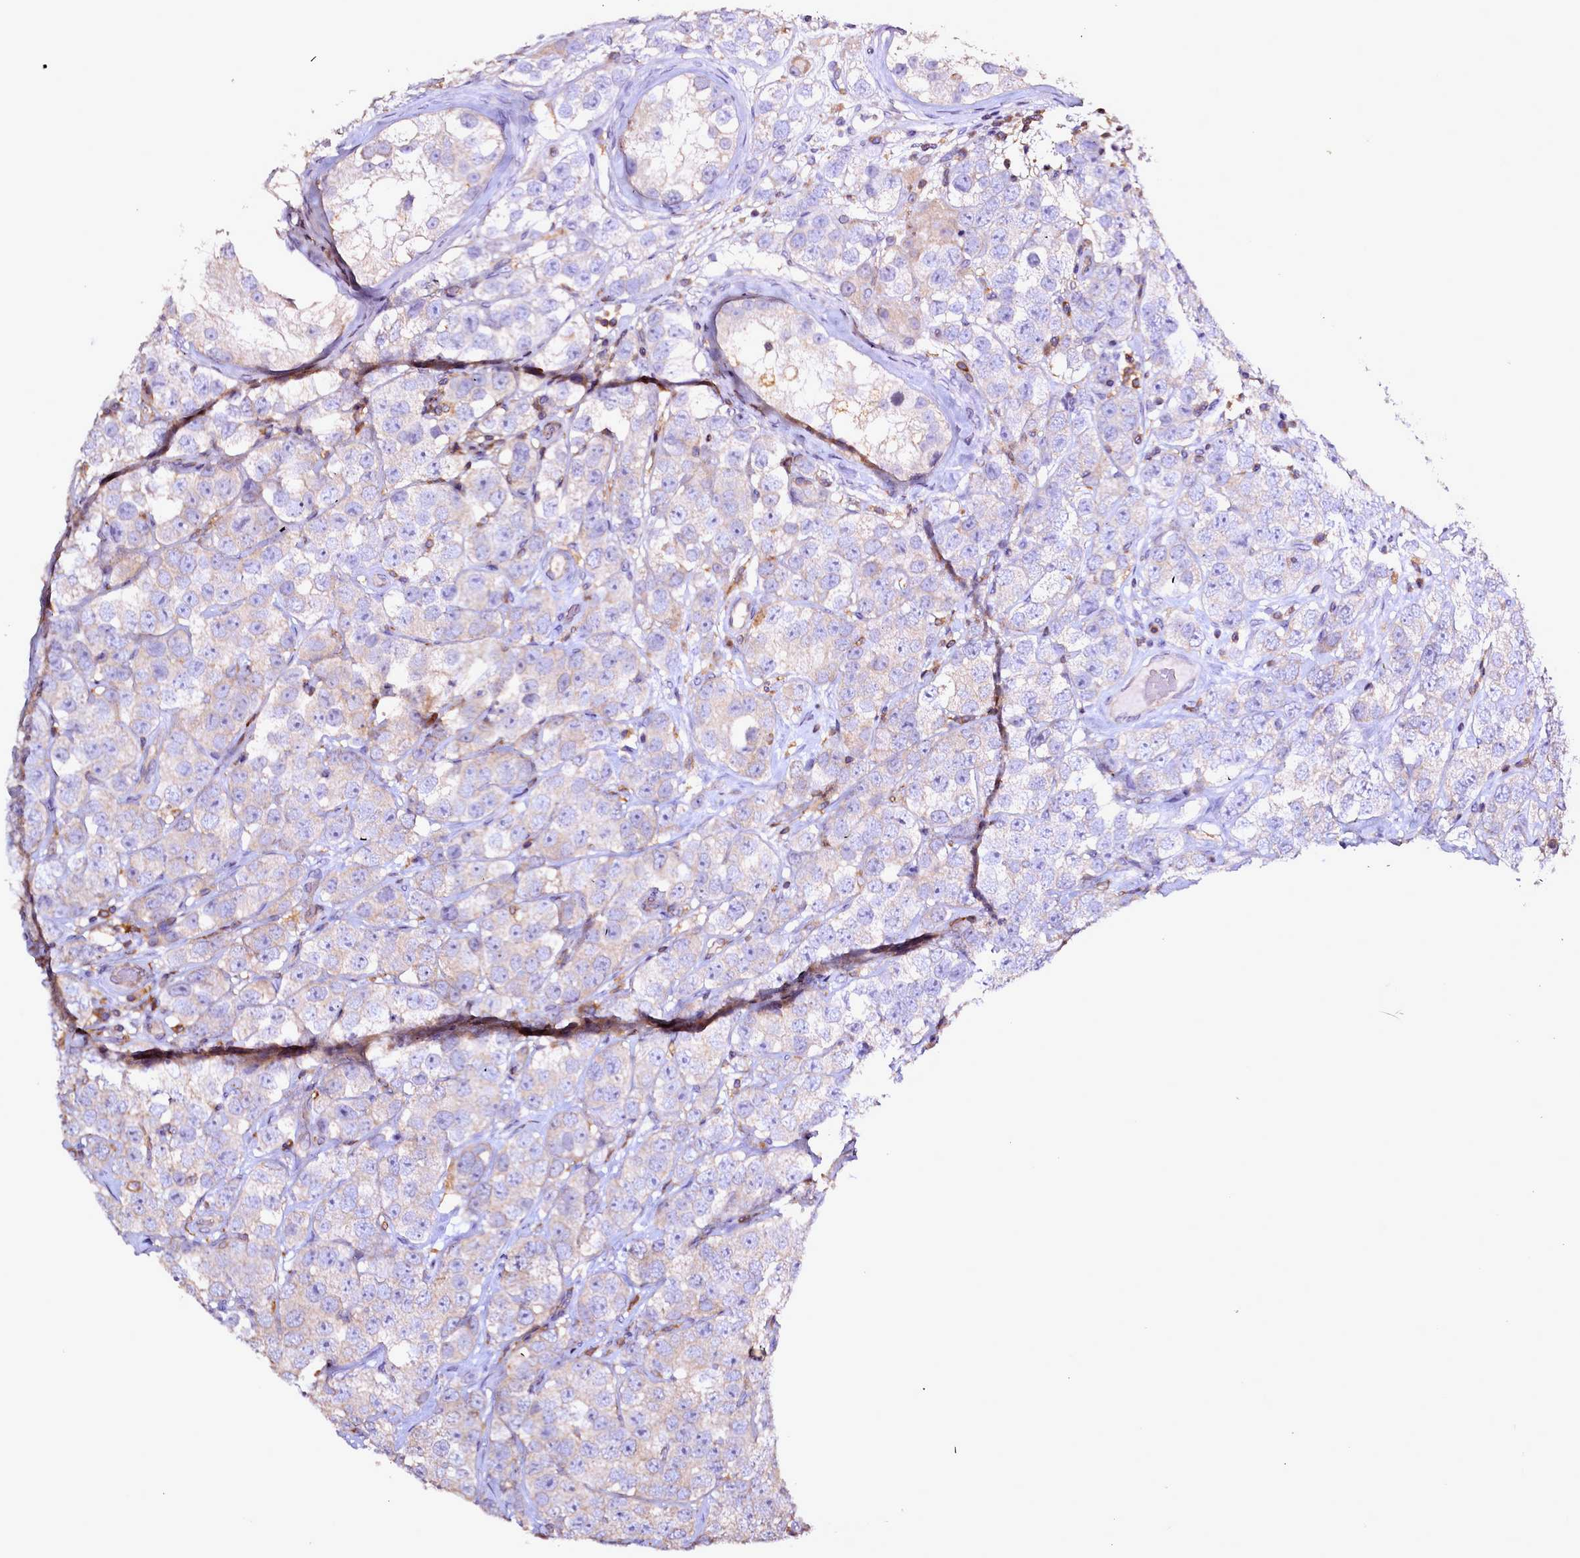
{"staining": {"intensity": "negative", "quantity": "none", "location": "none"}, "tissue": "testis cancer", "cell_type": "Tumor cells", "image_type": "cancer", "snomed": [{"axis": "morphology", "description": "Seminoma, NOS"}, {"axis": "topography", "description": "Testis"}], "caption": "Tumor cells show no significant protein positivity in testis cancer (seminoma). (DAB (3,3'-diaminobenzidine) immunohistochemistry, high magnification).", "gene": "NCKAP1L", "patient": {"sex": "male", "age": 28}}